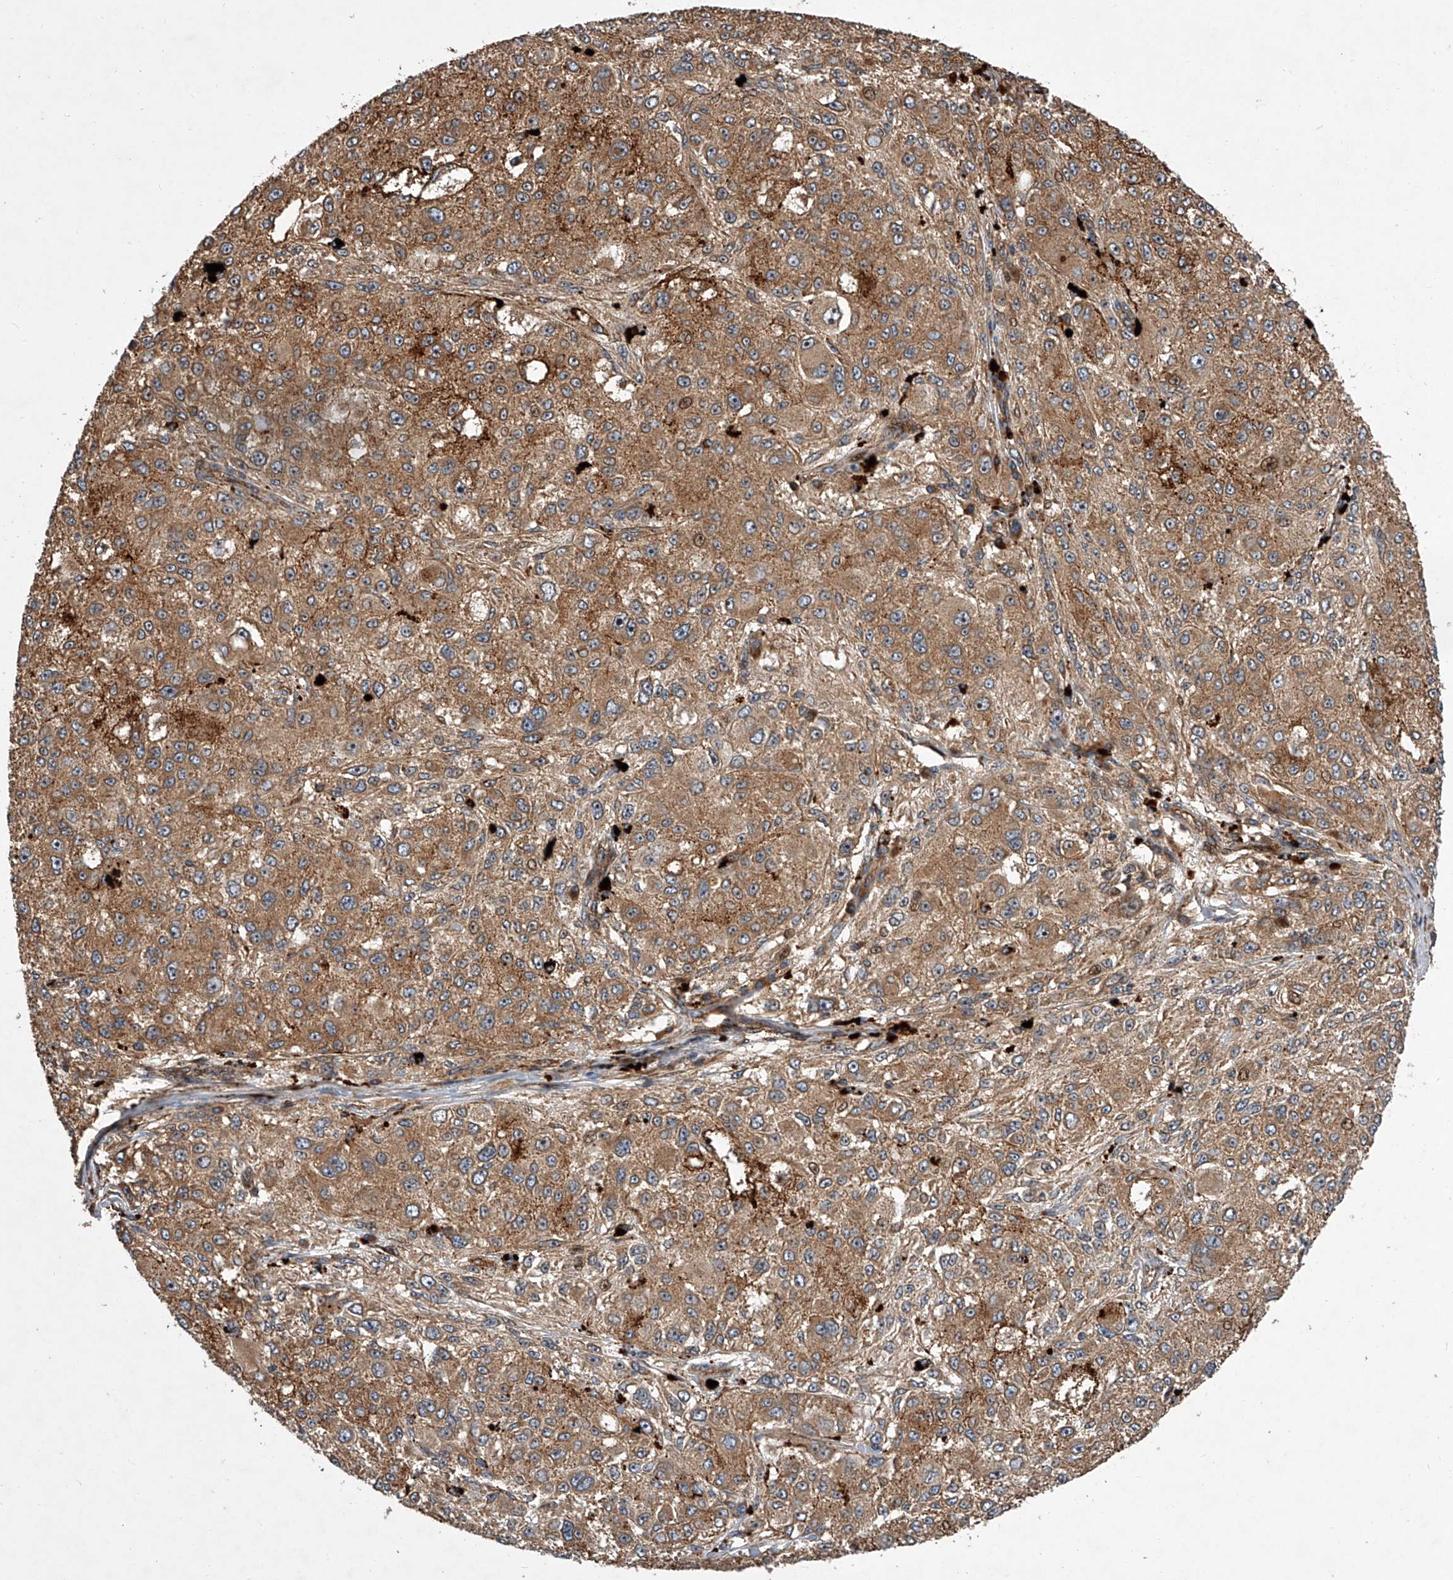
{"staining": {"intensity": "moderate", "quantity": ">75%", "location": "cytoplasmic/membranous"}, "tissue": "melanoma", "cell_type": "Tumor cells", "image_type": "cancer", "snomed": [{"axis": "morphology", "description": "Necrosis, NOS"}, {"axis": "morphology", "description": "Malignant melanoma, NOS"}, {"axis": "topography", "description": "Skin"}], "caption": "Immunohistochemical staining of human melanoma shows moderate cytoplasmic/membranous protein expression in about >75% of tumor cells.", "gene": "USP47", "patient": {"sex": "female", "age": 87}}